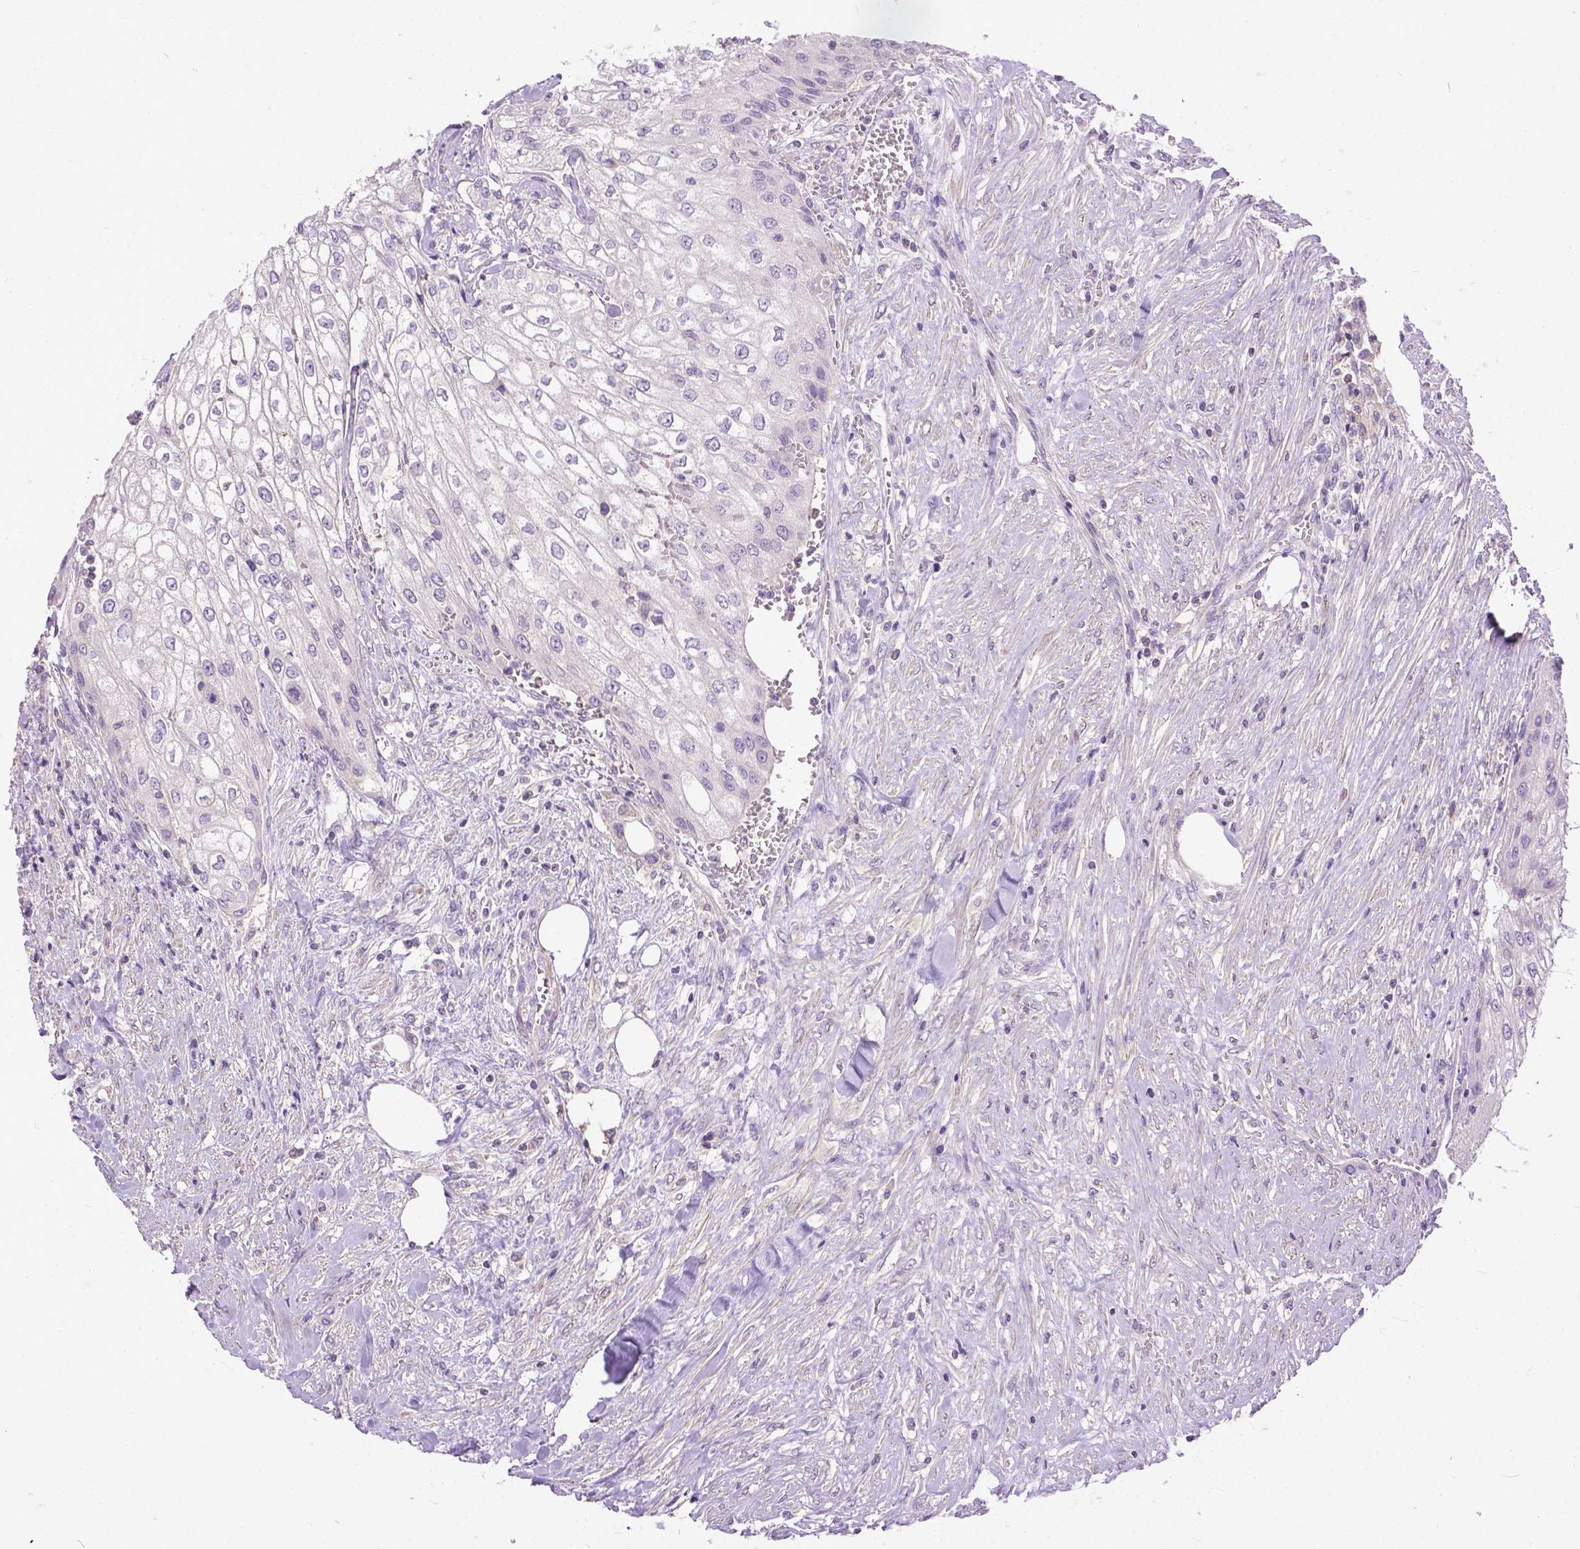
{"staining": {"intensity": "negative", "quantity": "none", "location": "none"}, "tissue": "urothelial cancer", "cell_type": "Tumor cells", "image_type": "cancer", "snomed": [{"axis": "morphology", "description": "Urothelial carcinoma, High grade"}, {"axis": "topography", "description": "Urinary bladder"}], "caption": "A high-resolution micrograph shows immunohistochemistry staining of urothelial carcinoma (high-grade), which demonstrates no significant expression in tumor cells. Brightfield microscopy of immunohistochemistry (IHC) stained with DAB (brown) and hematoxylin (blue), captured at high magnification.", "gene": "BANF2", "patient": {"sex": "male", "age": 62}}